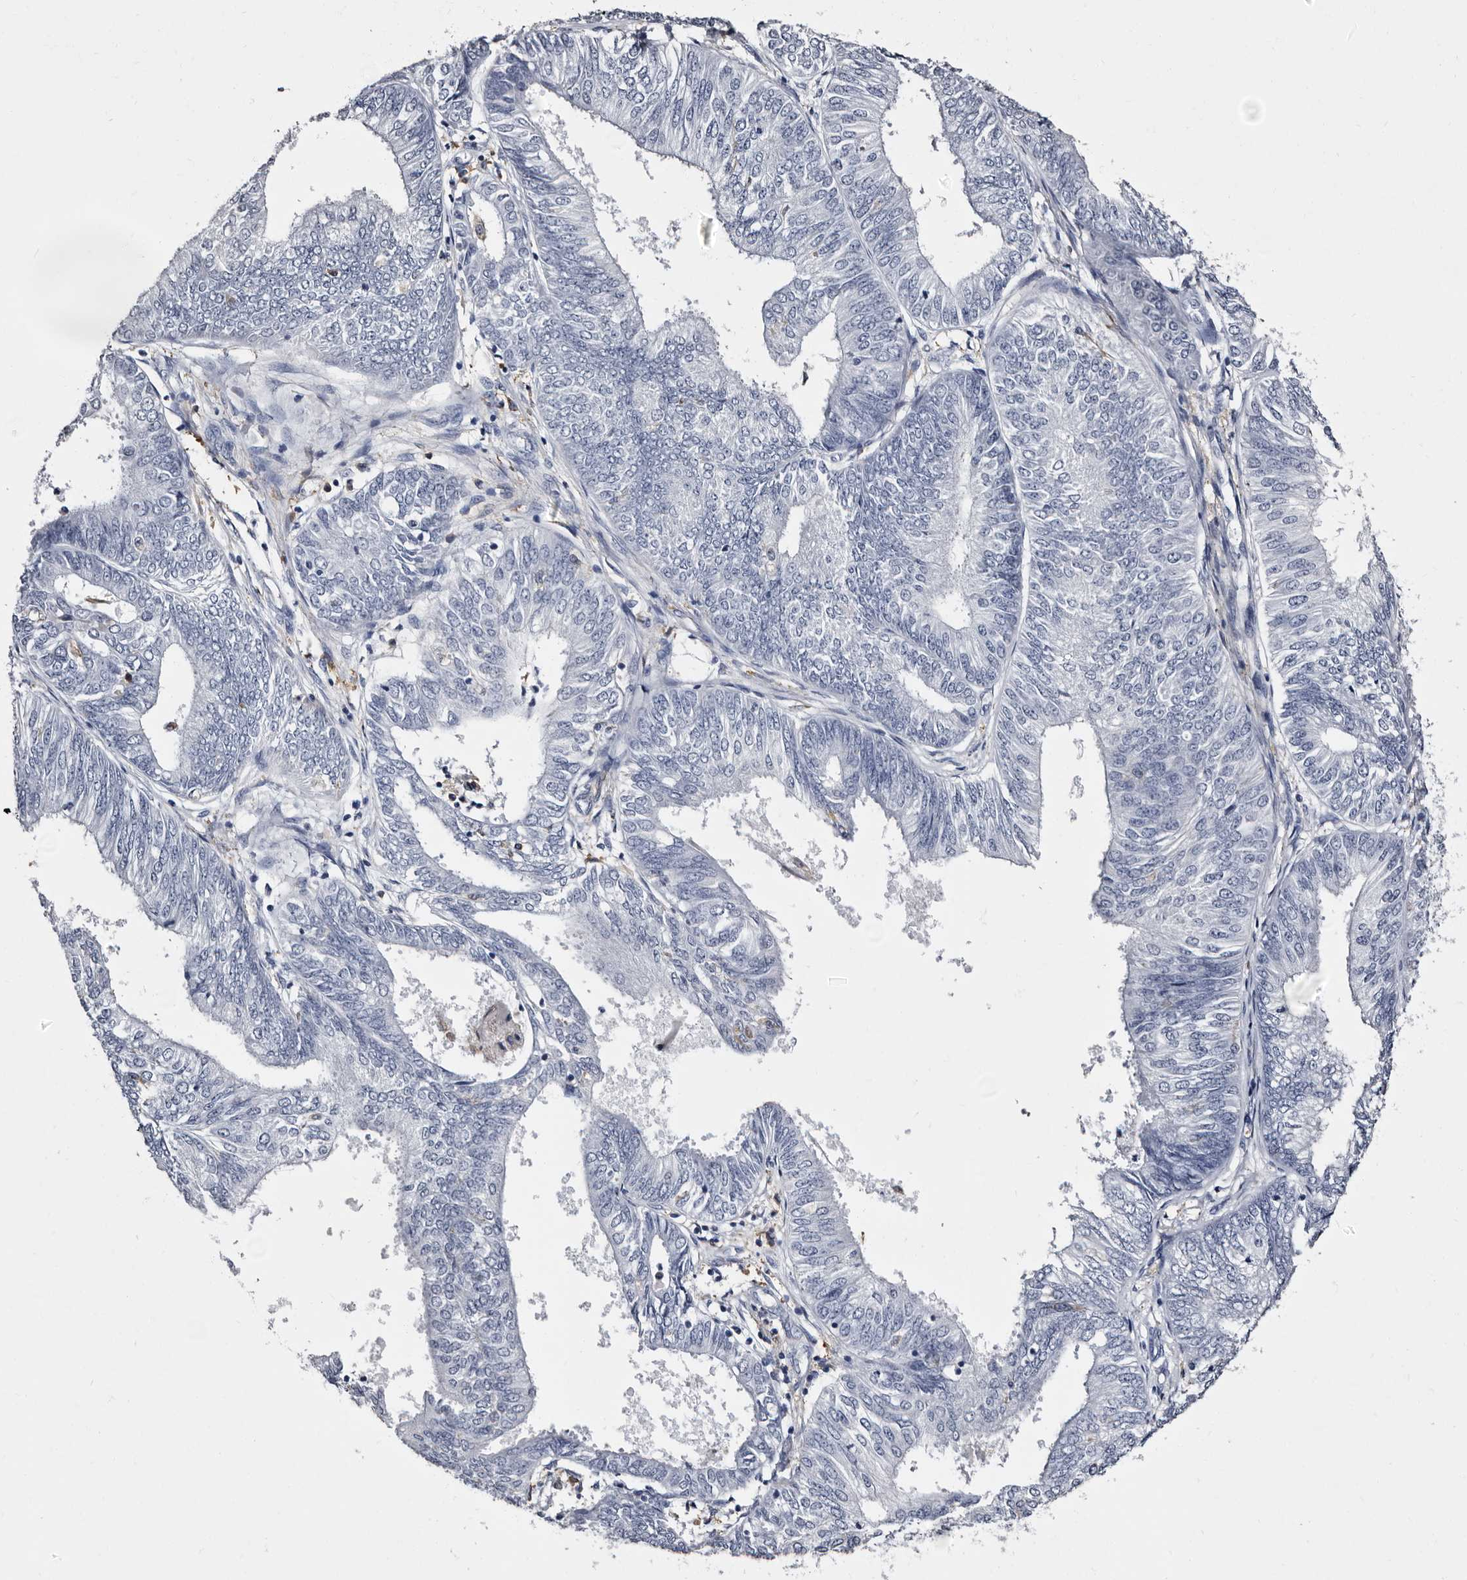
{"staining": {"intensity": "negative", "quantity": "none", "location": "none"}, "tissue": "endometrial cancer", "cell_type": "Tumor cells", "image_type": "cancer", "snomed": [{"axis": "morphology", "description": "Adenocarcinoma, NOS"}, {"axis": "topography", "description": "Endometrium"}], "caption": "Endometrial adenocarcinoma was stained to show a protein in brown. There is no significant staining in tumor cells.", "gene": "EPB41L3", "patient": {"sex": "female", "age": 58}}